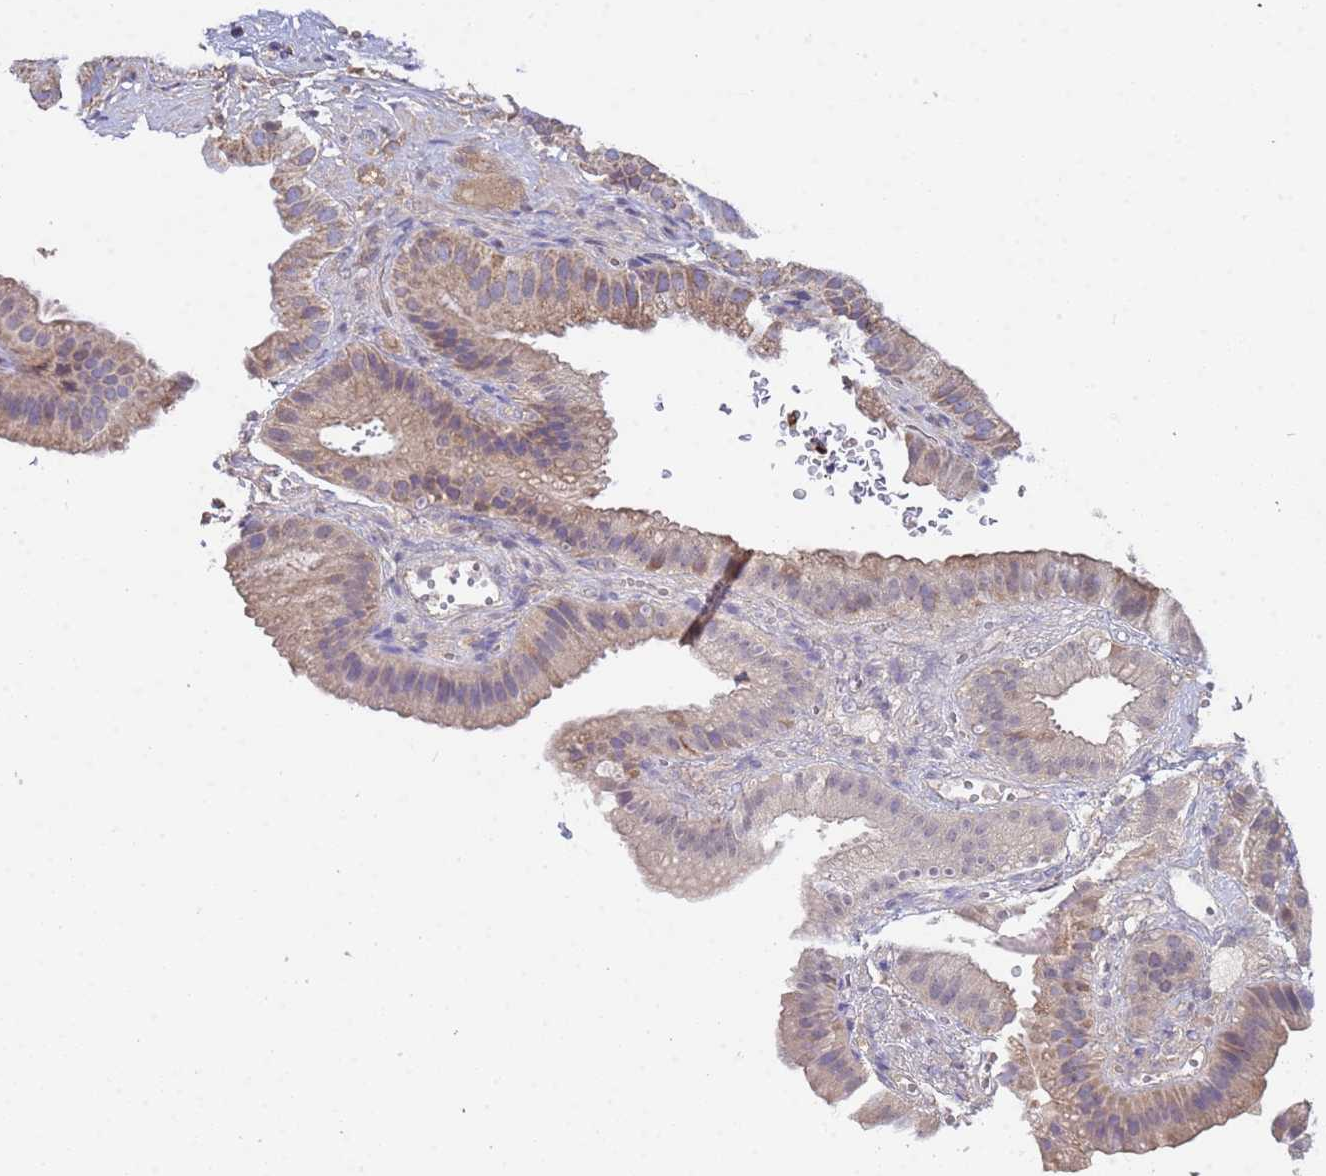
{"staining": {"intensity": "moderate", "quantity": ">75%", "location": "cytoplasmic/membranous"}, "tissue": "gallbladder", "cell_type": "Glandular cells", "image_type": "normal", "snomed": [{"axis": "morphology", "description": "Normal tissue, NOS"}, {"axis": "topography", "description": "Gallbladder"}], "caption": "Protein staining of benign gallbladder reveals moderate cytoplasmic/membranous staining in approximately >75% of glandular cells. (brown staining indicates protein expression, while blue staining denotes nuclei).", "gene": "GLUD1", "patient": {"sex": "female", "age": 61}}